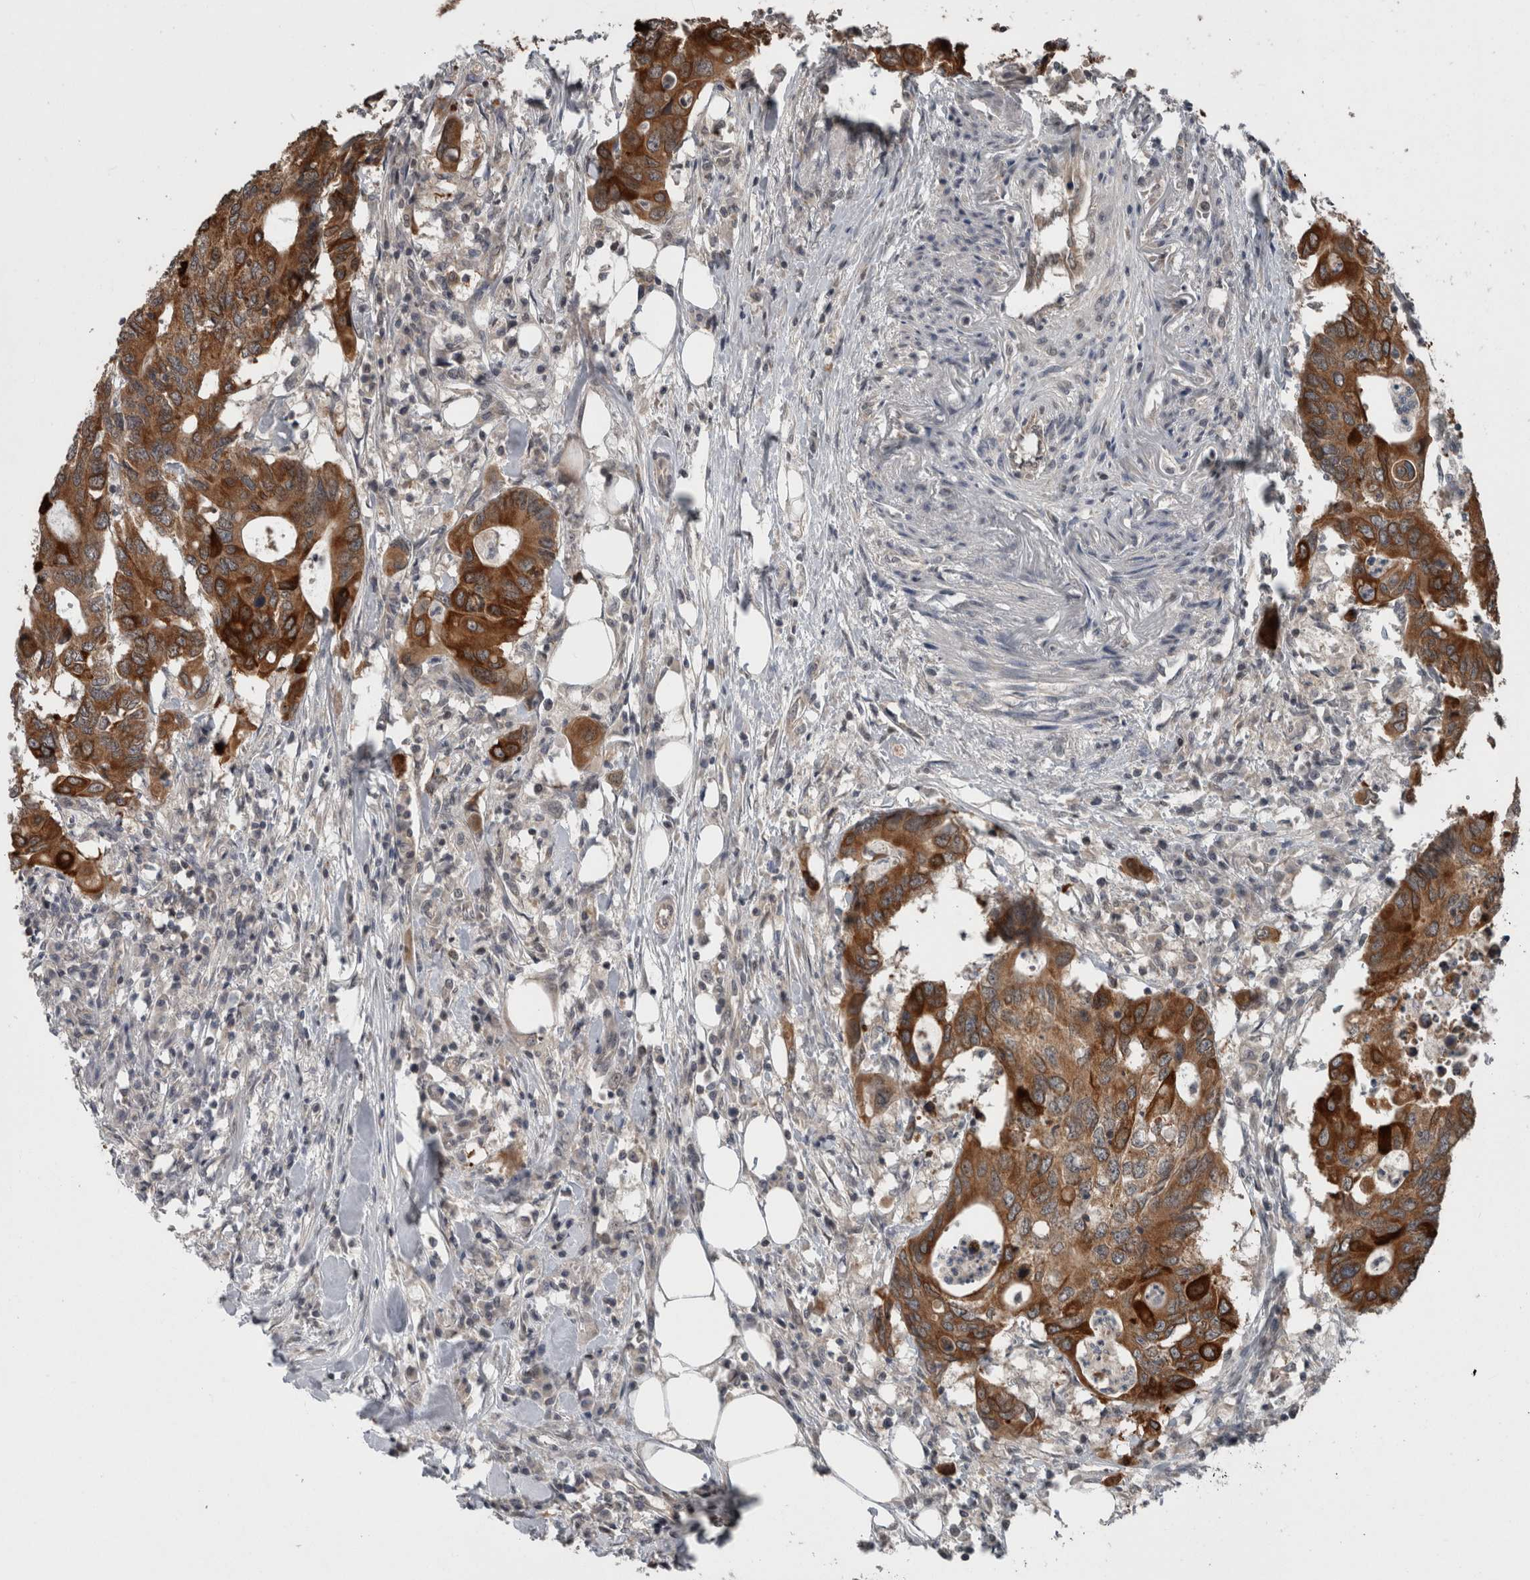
{"staining": {"intensity": "strong", "quantity": ">75%", "location": "cytoplasmic/membranous"}, "tissue": "colorectal cancer", "cell_type": "Tumor cells", "image_type": "cancer", "snomed": [{"axis": "morphology", "description": "Adenocarcinoma, NOS"}, {"axis": "topography", "description": "Colon"}], "caption": "Immunohistochemistry photomicrograph of neoplastic tissue: human adenocarcinoma (colorectal) stained using immunohistochemistry shows high levels of strong protein expression localized specifically in the cytoplasmic/membranous of tumor cells, appearing as a cytoplasmic/membranous brown color.", "gene": "ENY2", "patient": {"sex": "male", "age": 71}}